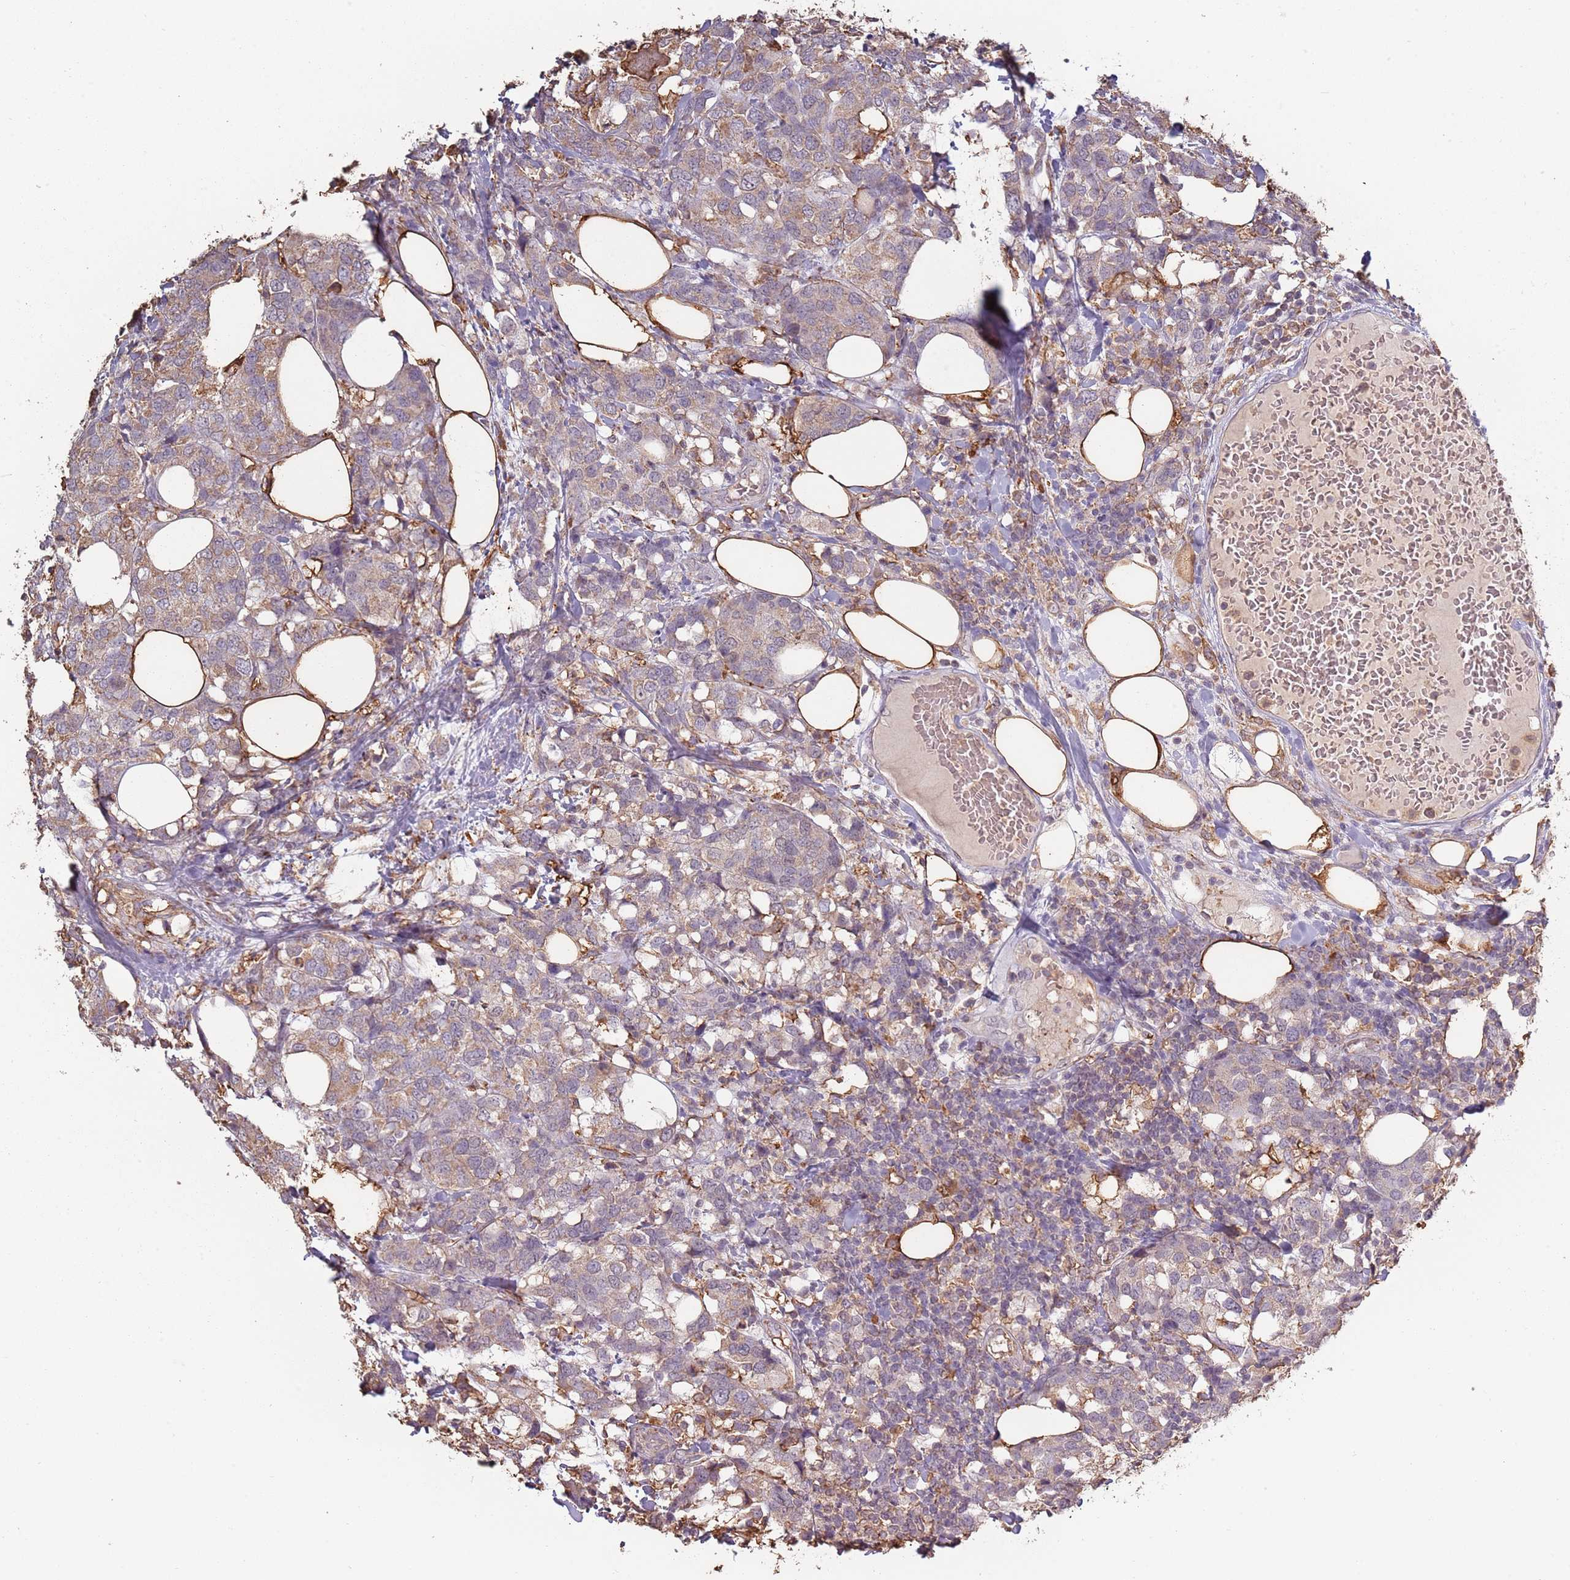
{"staining": {"intensity": "weak", "quantity": "<25%", "location": "cytoplasmic/membranous"}, "tissue": "breast cancer", "cell_type": "Tumor cells", "image_type": "cancer", "snomed": [{"axis": "morphology", "description": "Lobular carcinoma"}, {"axis": "topography", "description": "Breast"}], "caption": "Human breast cancer (lobular carcinoma) stained for a protein using immunohistochemistry (IHC) shows no expression in tumor cells.", "gene": "ATOSB", "patient": {"sex": "female", "age": 59}}